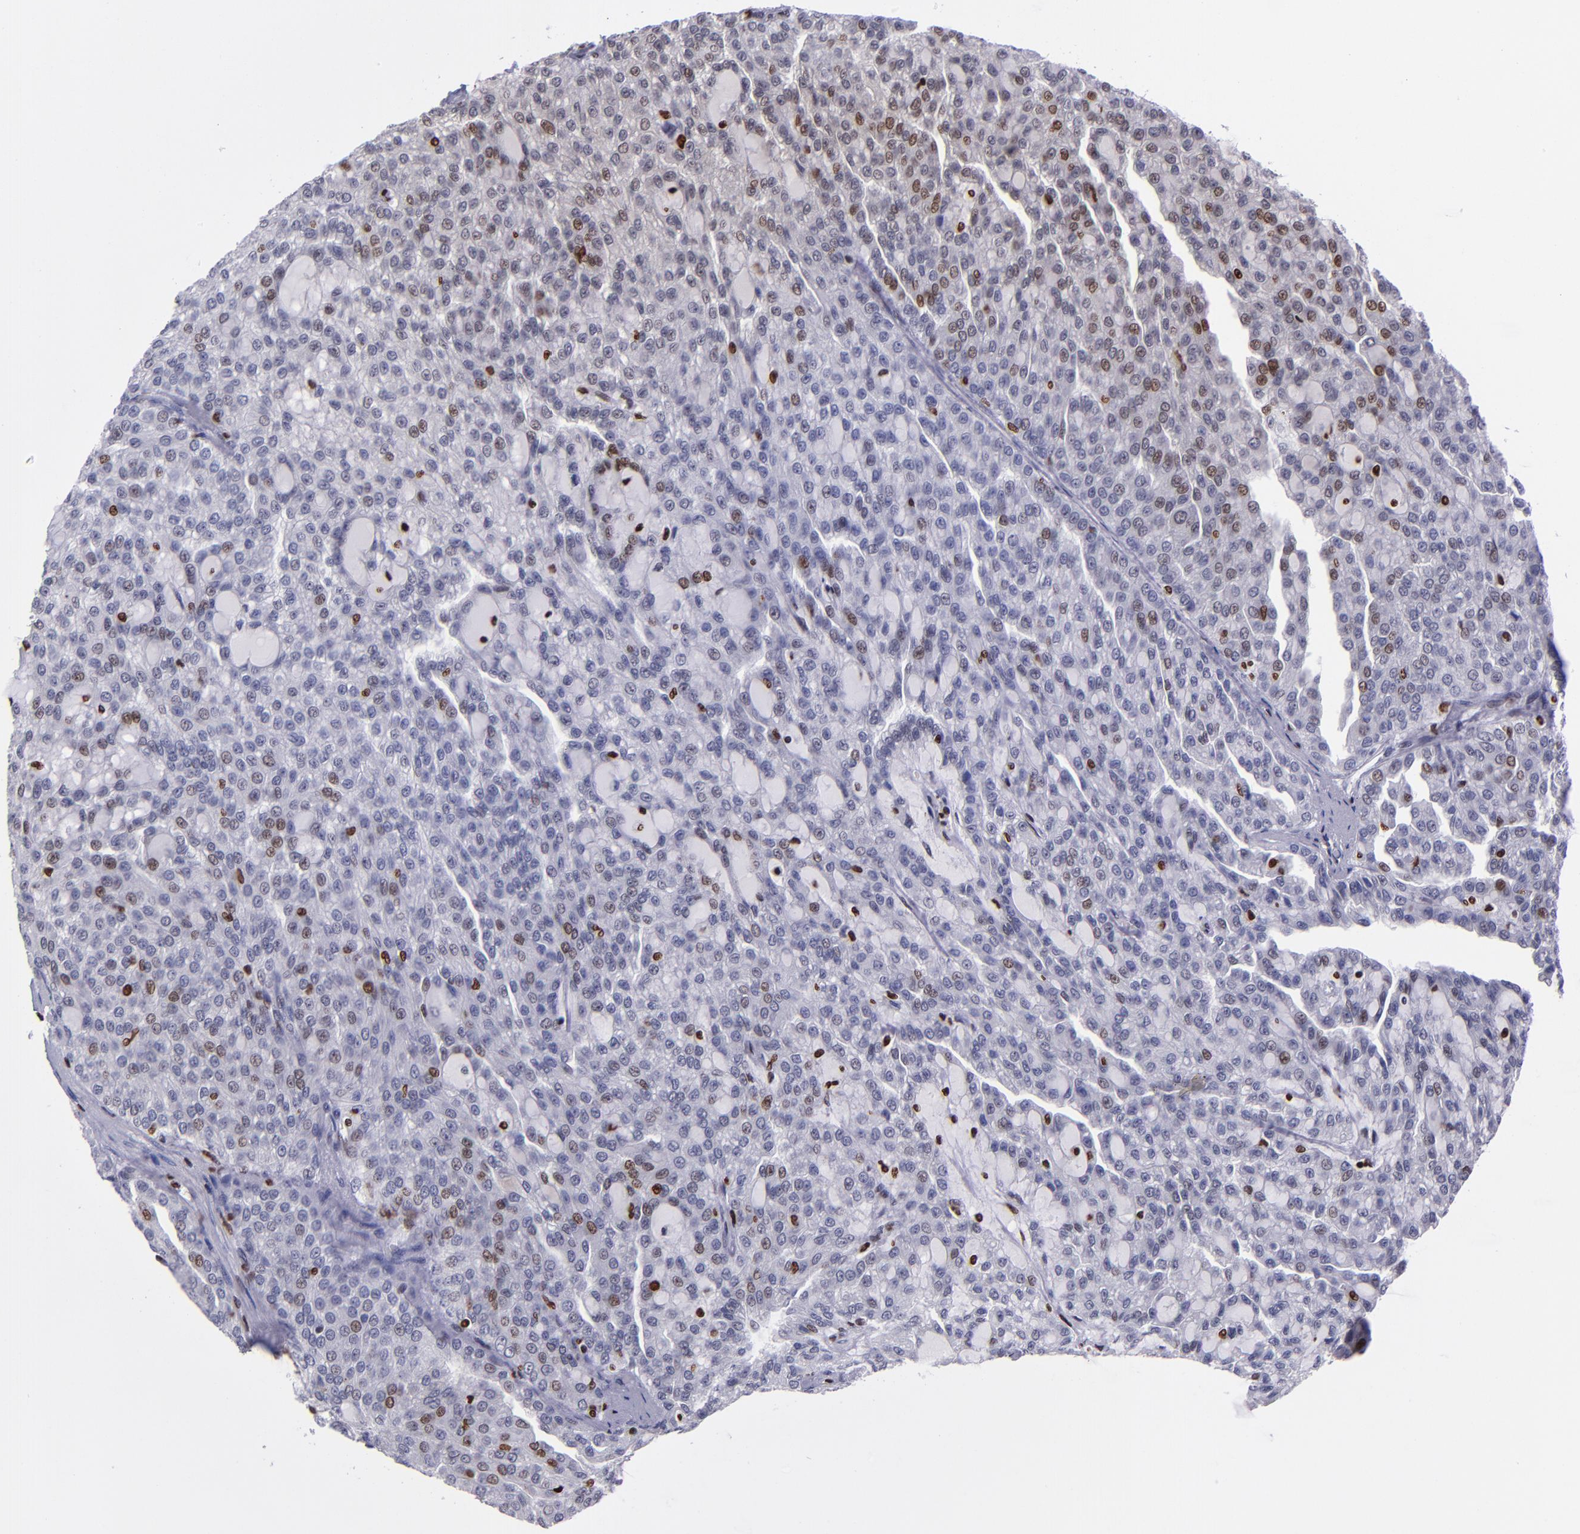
{"staining": {"intensity": "weak", "quantity": "<25%", "location": "nuclear"}, "tissue": "renal cancer", "cell_type": "Tumor cells", "image_type": "cancer", "snomed": [{"axis": "morphology", "description": "Adenocarcinoma, NOS"}, {"axis": "topography", "description": "Kidney"}], "caption": "This is an immunohistochemistry (IHC) micrograph of adenocarcinoma (renal). There is no expression in tumor cells.", "gene": "CDKL5", "patient": {"sex": "male", "age": 63}}